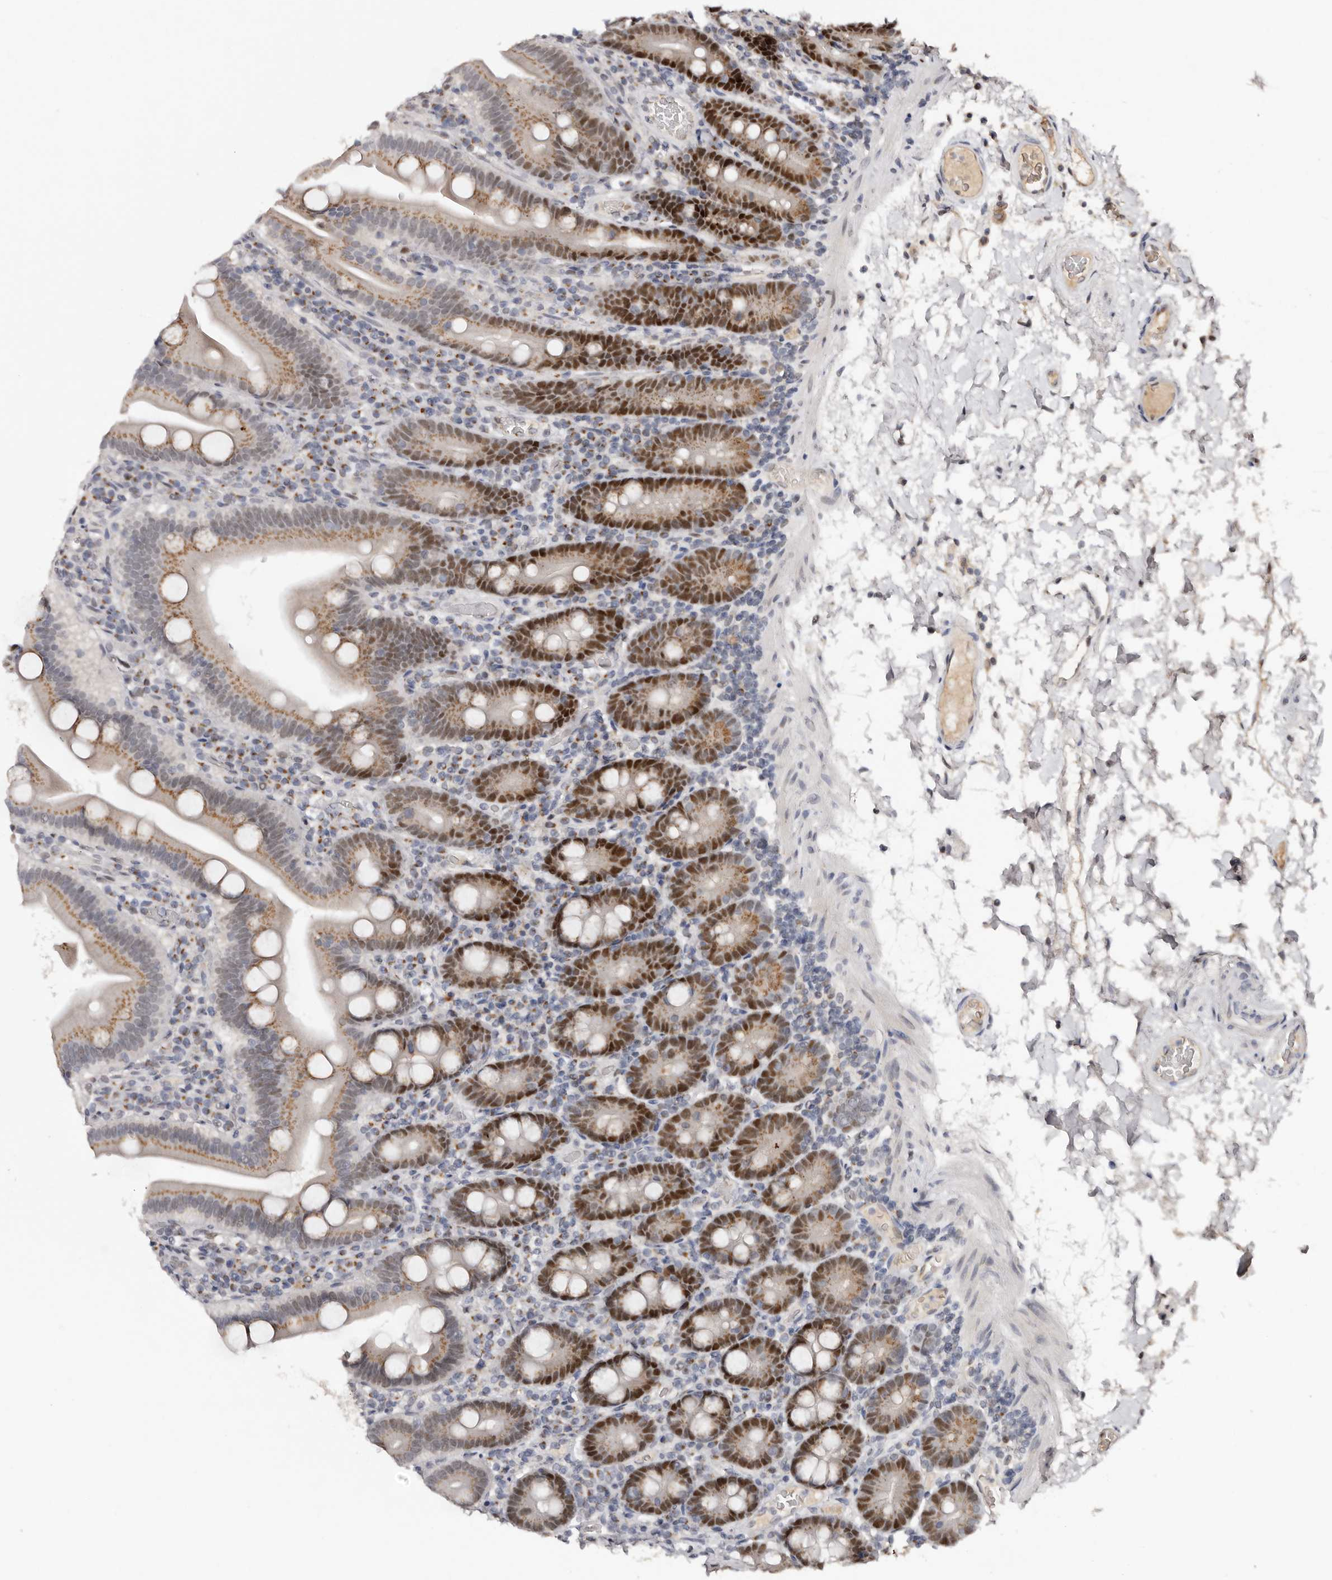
{"staining": {"intensity": "strong", "quantity": "25%-75%", "location": "nuclear"}, "tissue": "duodenum", "cell_type": "Glandular cells", "image_type": "normal", "snomed": [{"axis": "morphology", "description": "Normal tissue, NOS"}, {"axis": "topography", "description": "Duodenum"}], "caption": "The immunohistochemical stain highlights strong nuclear staining in glandular cells of benign duodenum. The protein is stained brown, and the nuclei are stained in blue (DAB IHC with brightfield microscopy, high magnification).", "gene": "KLF7", "patient": {"sex": "male", "age": 55}}